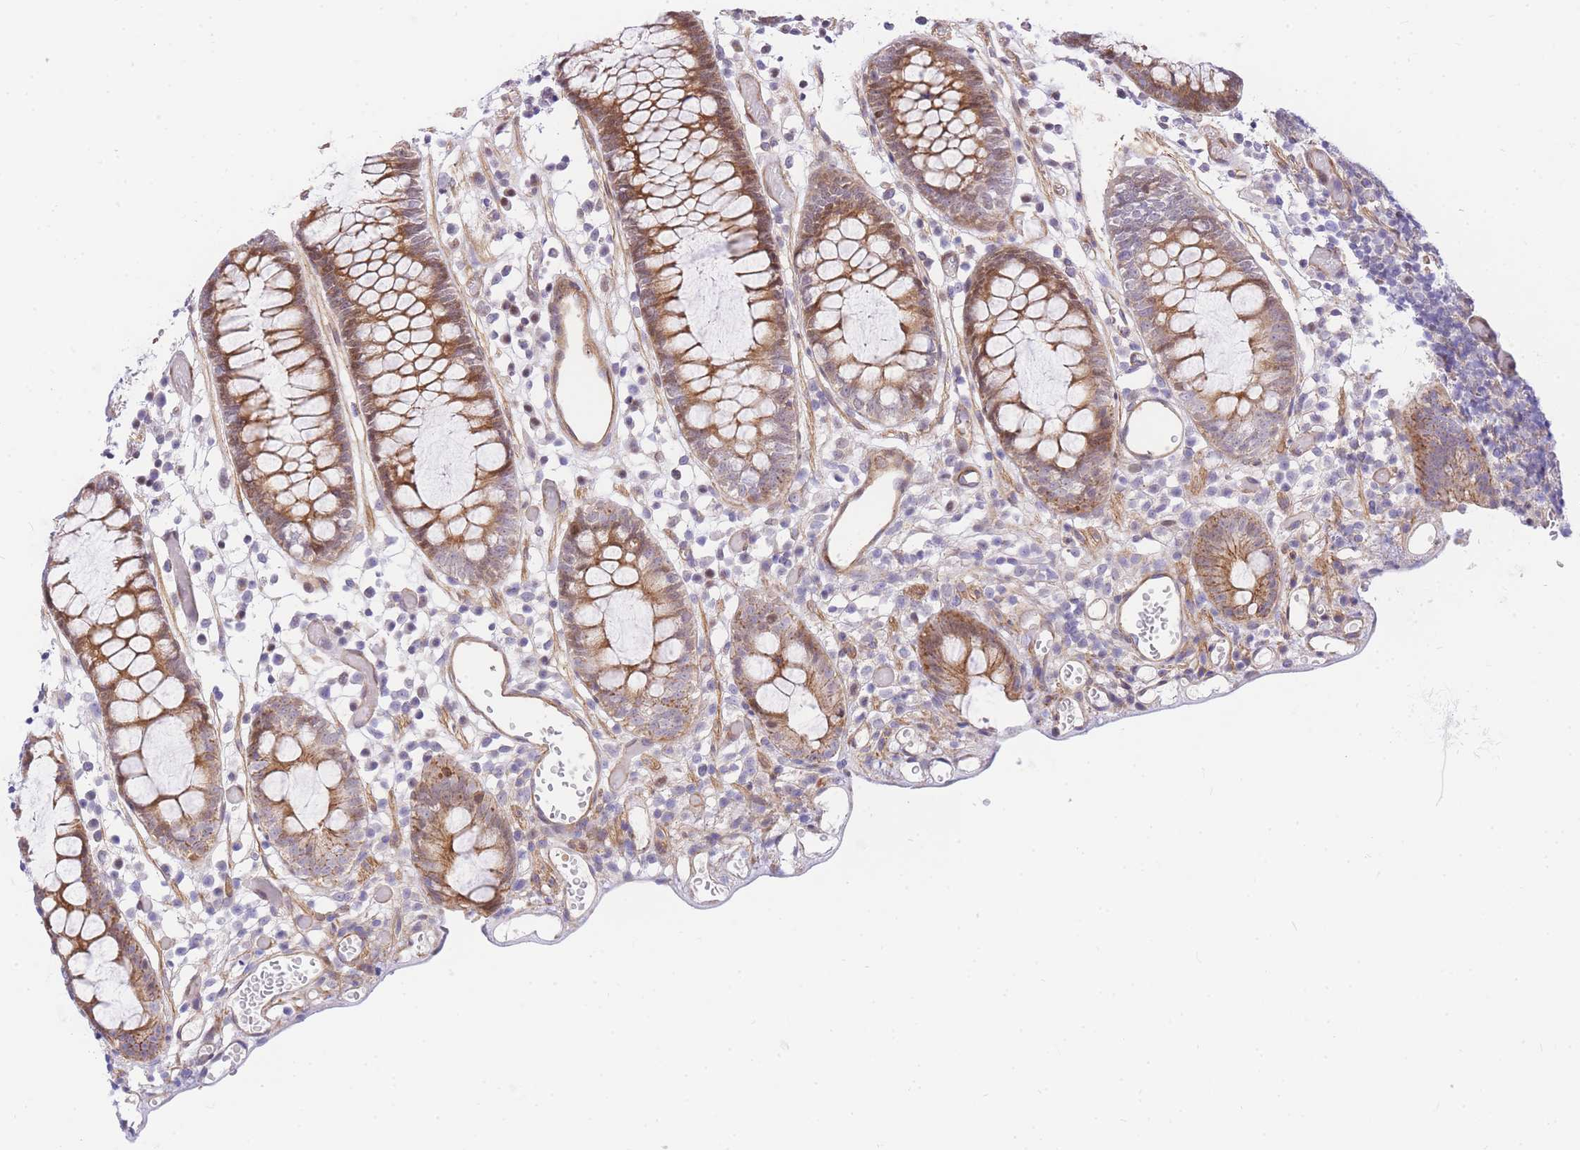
{"staining": {"intensity": "moderate", "quantity": ">75%", "location": "cytoplasmic/membranous"}, "tissue": "colon", "cell_type": "Endothelial cells", "image_type": "normal", "snomed": [{"axis": "morphology", "description": "Normal tissue, NOS"}, {"axis": "topography", "description": "Colon"}], "caption": "IHC (DAB) staining of normal colon exhibits moderate cytoplasmic/membranous protein staining in approximately >75% of endothelial cells.", "gene": "S100PBP", "patient": {"sex": "male", "age": 14}}